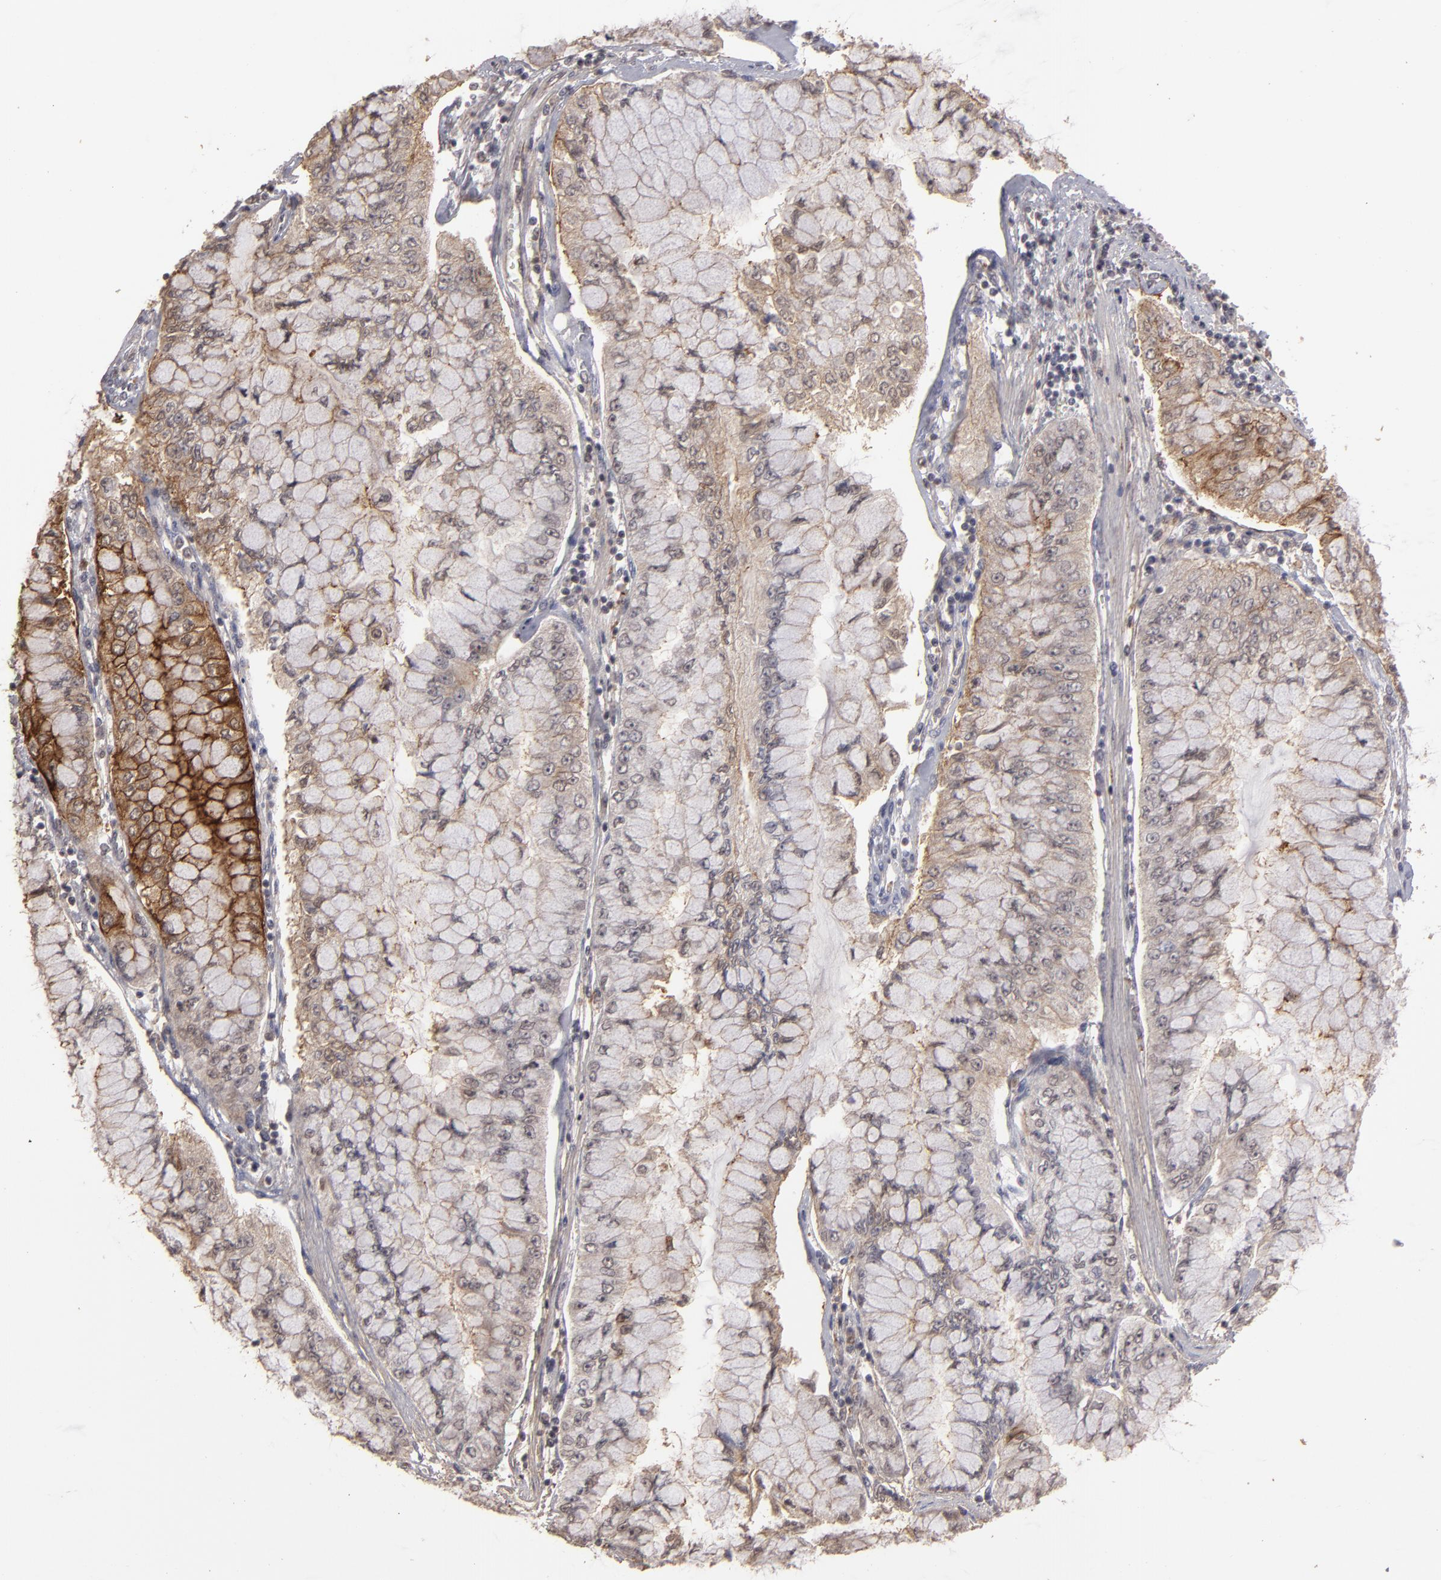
{"staining": {"intensity": "strong", "quantity": "<25%", "location": "cytoplasmic/membranous"}, "tissue": "liver cancer", "cell_type": "Tumor cells", "image_type": "cancer", "snomed": [{"axis": "morphology", "description": "Cholangiocarcinoma"}, {"axis": "topography", "description": "Liver"}], "caption": "Approximately <25% of tumor cells in liver cancer (cholangiocarcinoma) show strong cytoplasmic/membranous protein expression as visualized by brown immunohistochemical staining.", "gene": "CD55", "patient": {"sex": "female", "age": 79}}